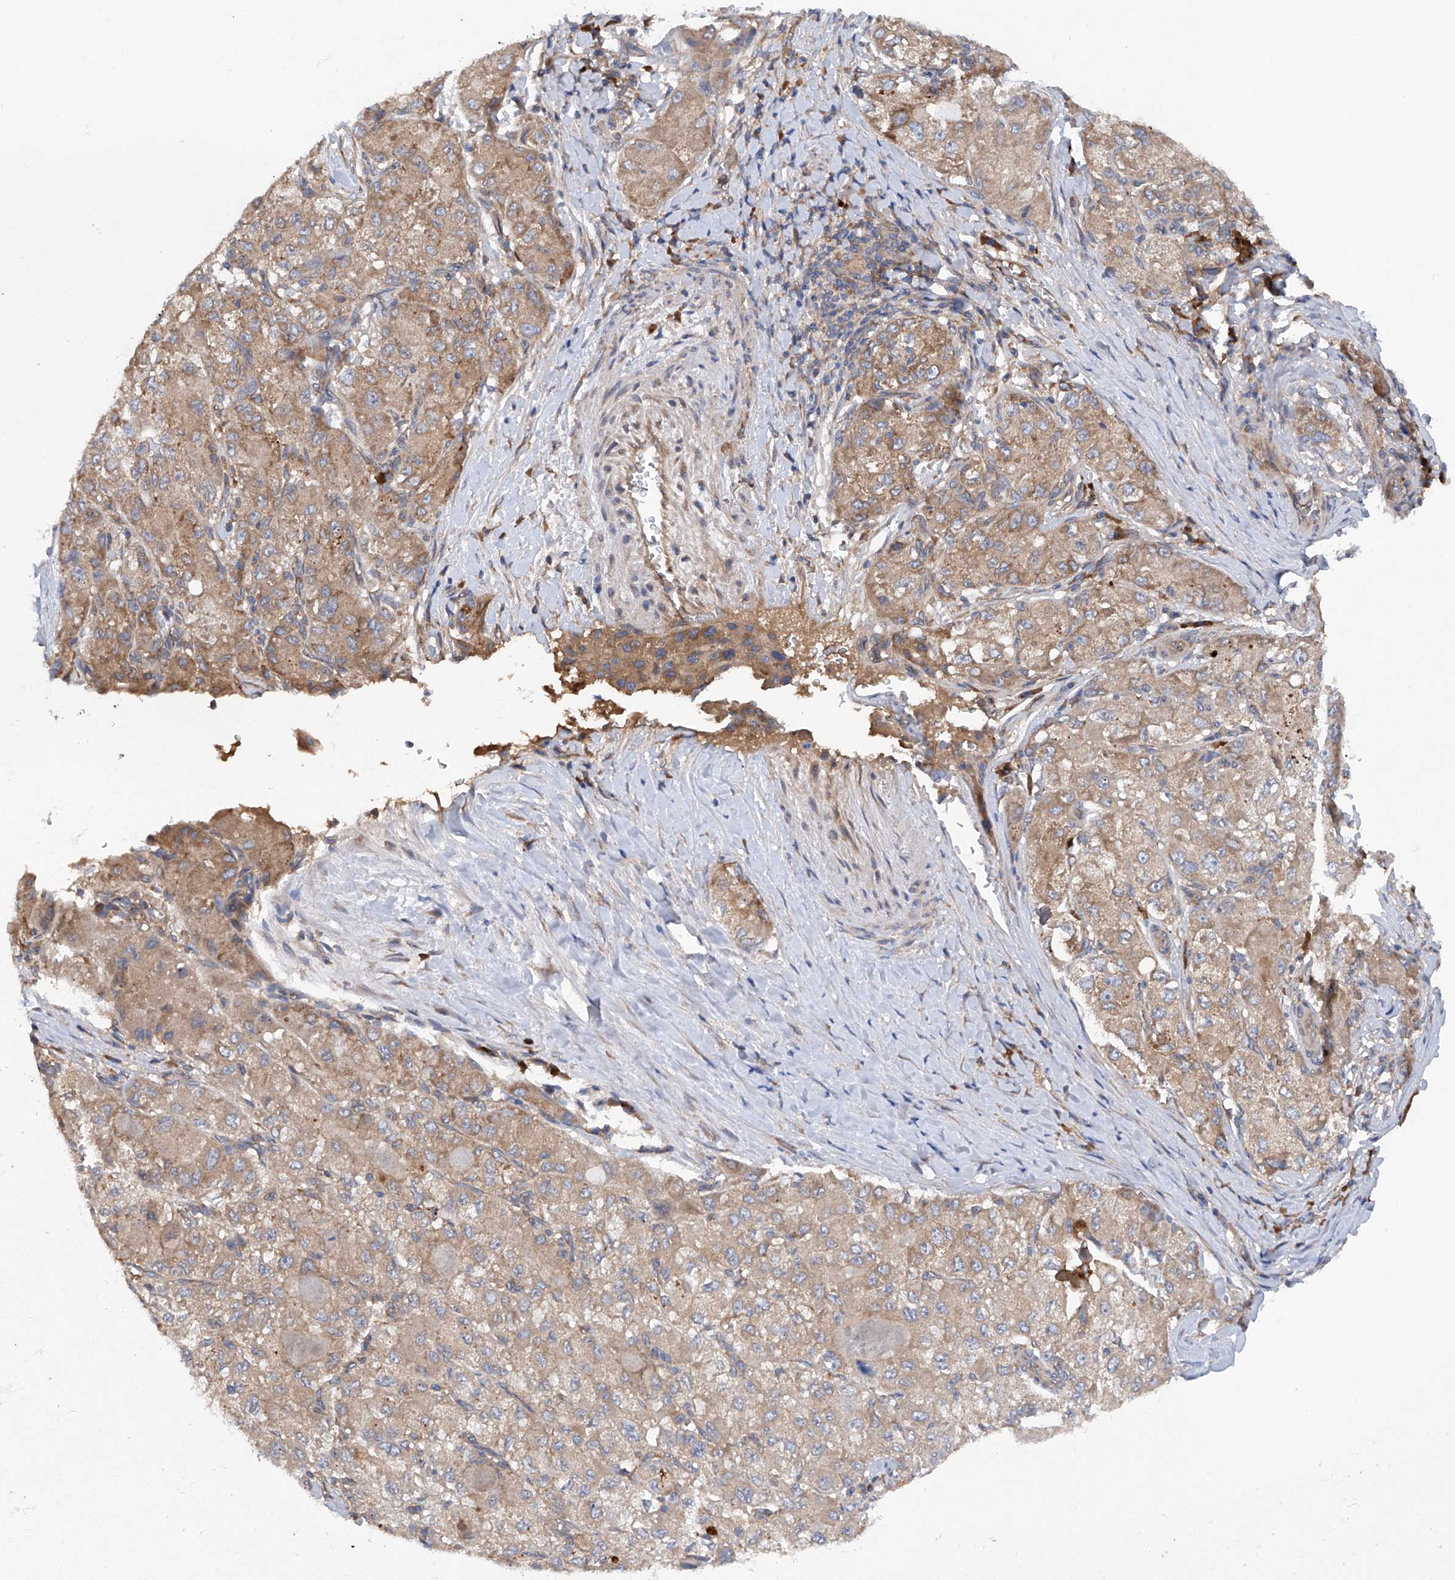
{"staining": {"intensity": "moderate", "quantity": "25%-75%", "location": "cytoplasmic/membranous"}, "tissue": "liver cancer", "cell_type": "Tumor cells", "image_type": "cancer", "snomed": [{"axis": "morphology", "description": "Carcinoma, Hepatocellular, NOS"}, {"axis": "topography", "description": "Liver"}], "caption": "Human liver cancer stained with a protein marker exhibits moderate staining in tumor cells.", "gene": "ASCC3", "patient": {"sex": "male", "age": 80}}